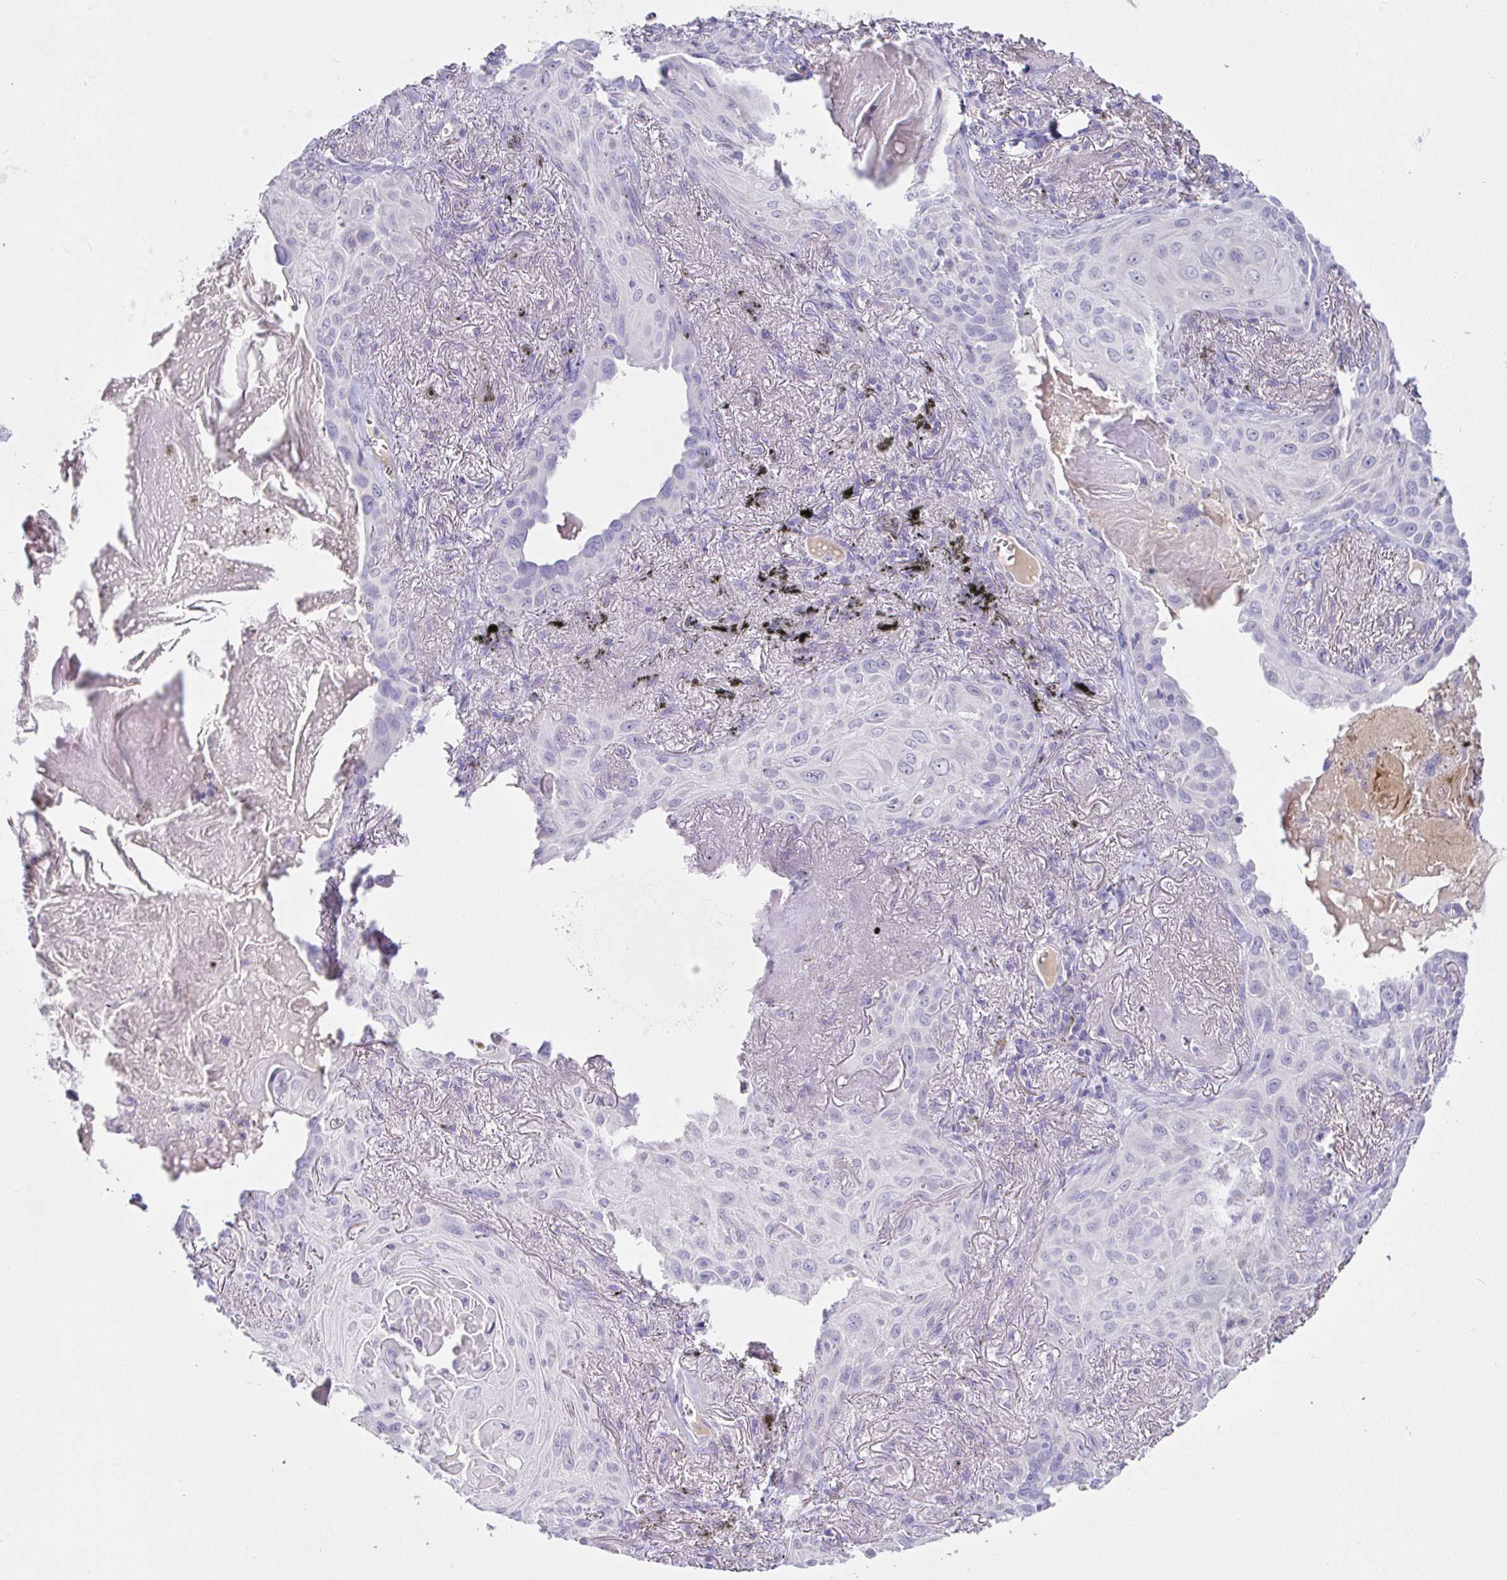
{"staining": {"intensity": "negative", "quantity": "none", "location": "none"}, "tissue": "lung cancer", "cell_type": "Tumor cells", "image_type": "cancer", "snomed": [{"axis": "morphology", "description": "Squamous cell carcinoma, NOS"}, {"axis": "topography", "description": "Lung"}], "caption": "IHC of lung cancer (squamous cell carcinoma) exhibits no positivity in tumor cells. Nuclei are stained in blue.", "gene": "SAA4", "patient": {"sex": "male", "age": 79}}